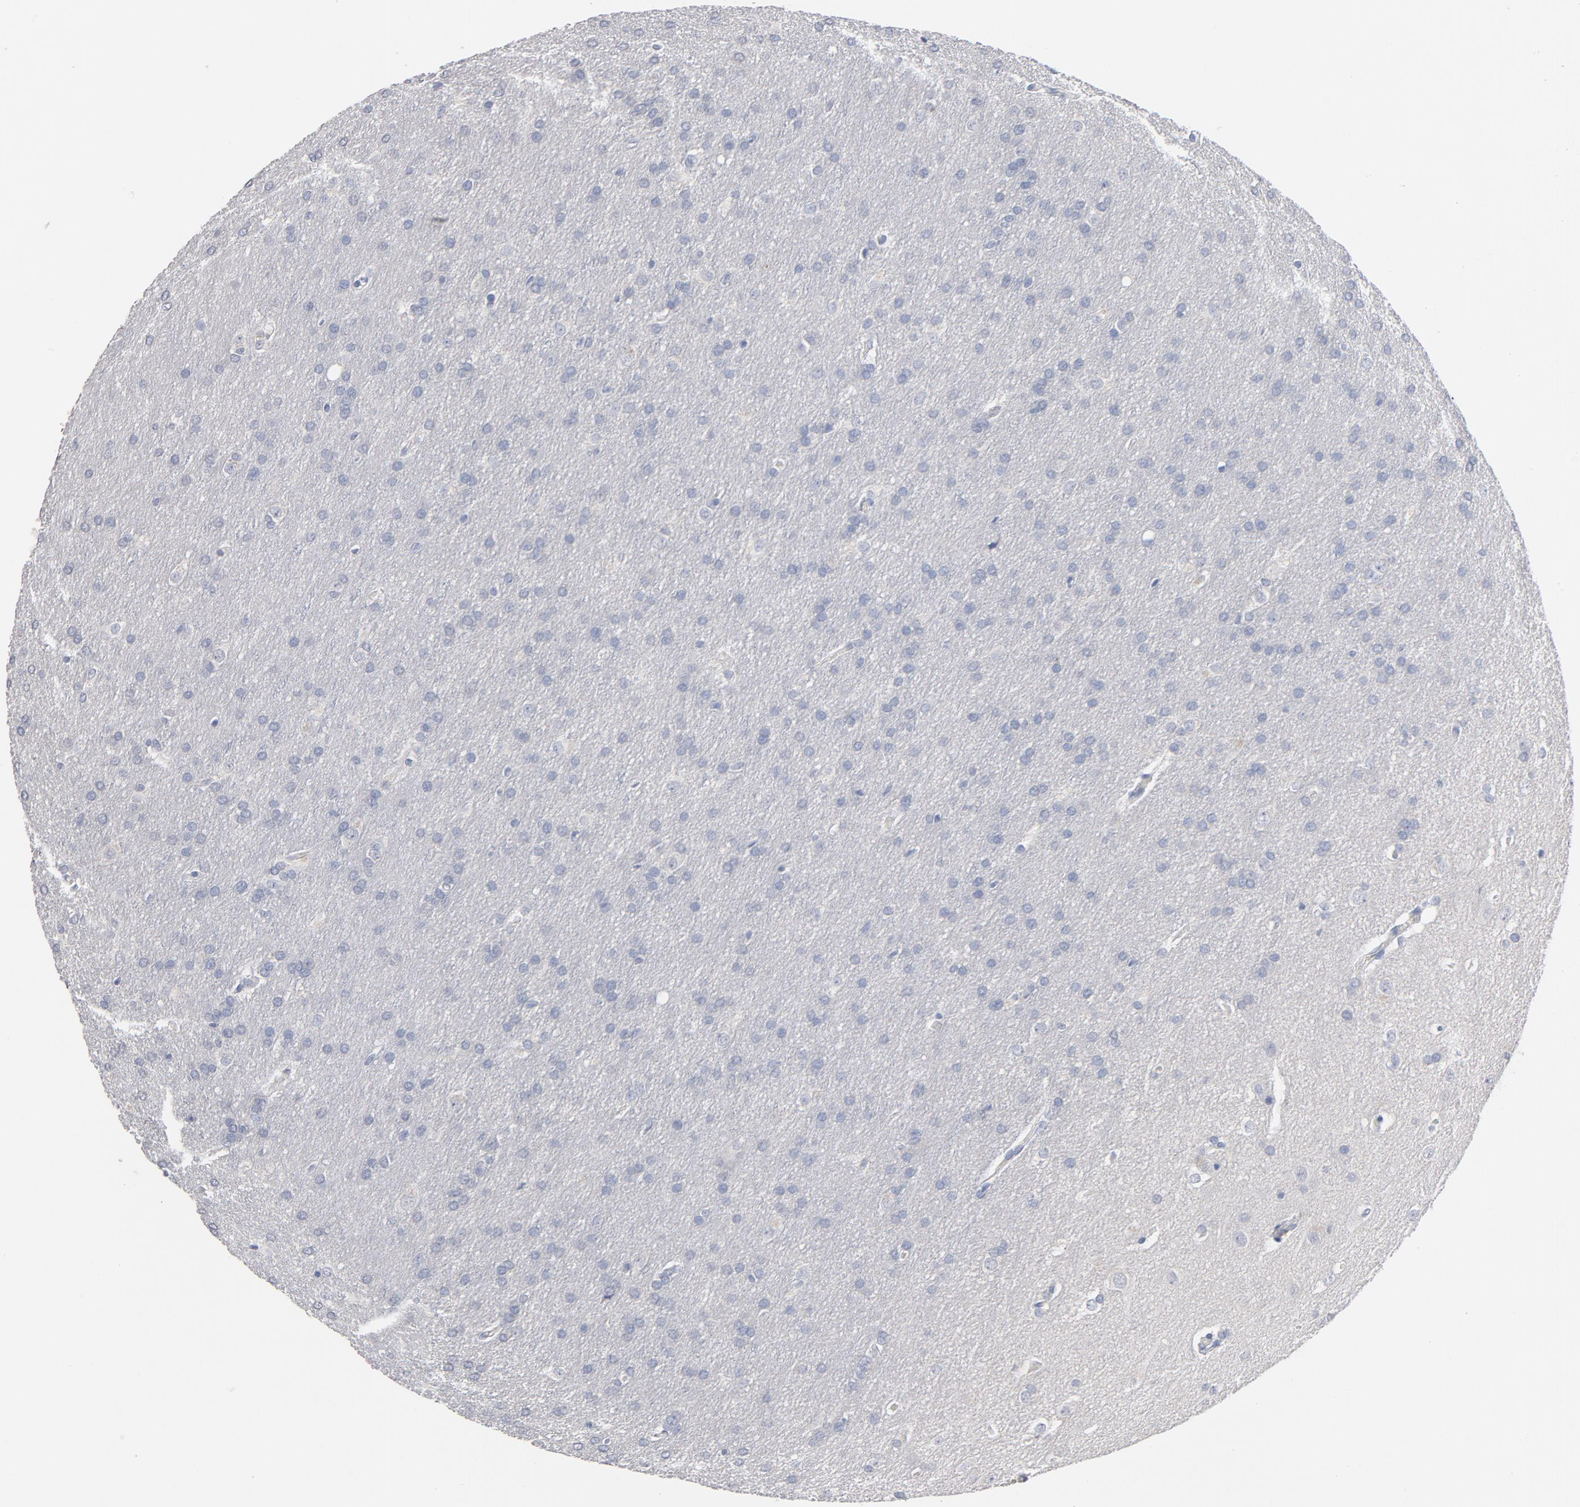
{"staining": {"intensity": "negative", "quantity": "none", "location": "none"}, "tissue": "glioma", "cell_type": "Tumor cells", "image_type": "cancer", "snomed": [{"axis": "morphology", "description": "Glioma, malignant, Low grade"}, {"axis": "topography", "description": "Brain"}], "caption": "Histopathology image shows no significant protein staining in tumor cells of malignant glioma (low-grade).", "gene": "ZCCHC13", "patient": {"sex": "female", "age": 32}}